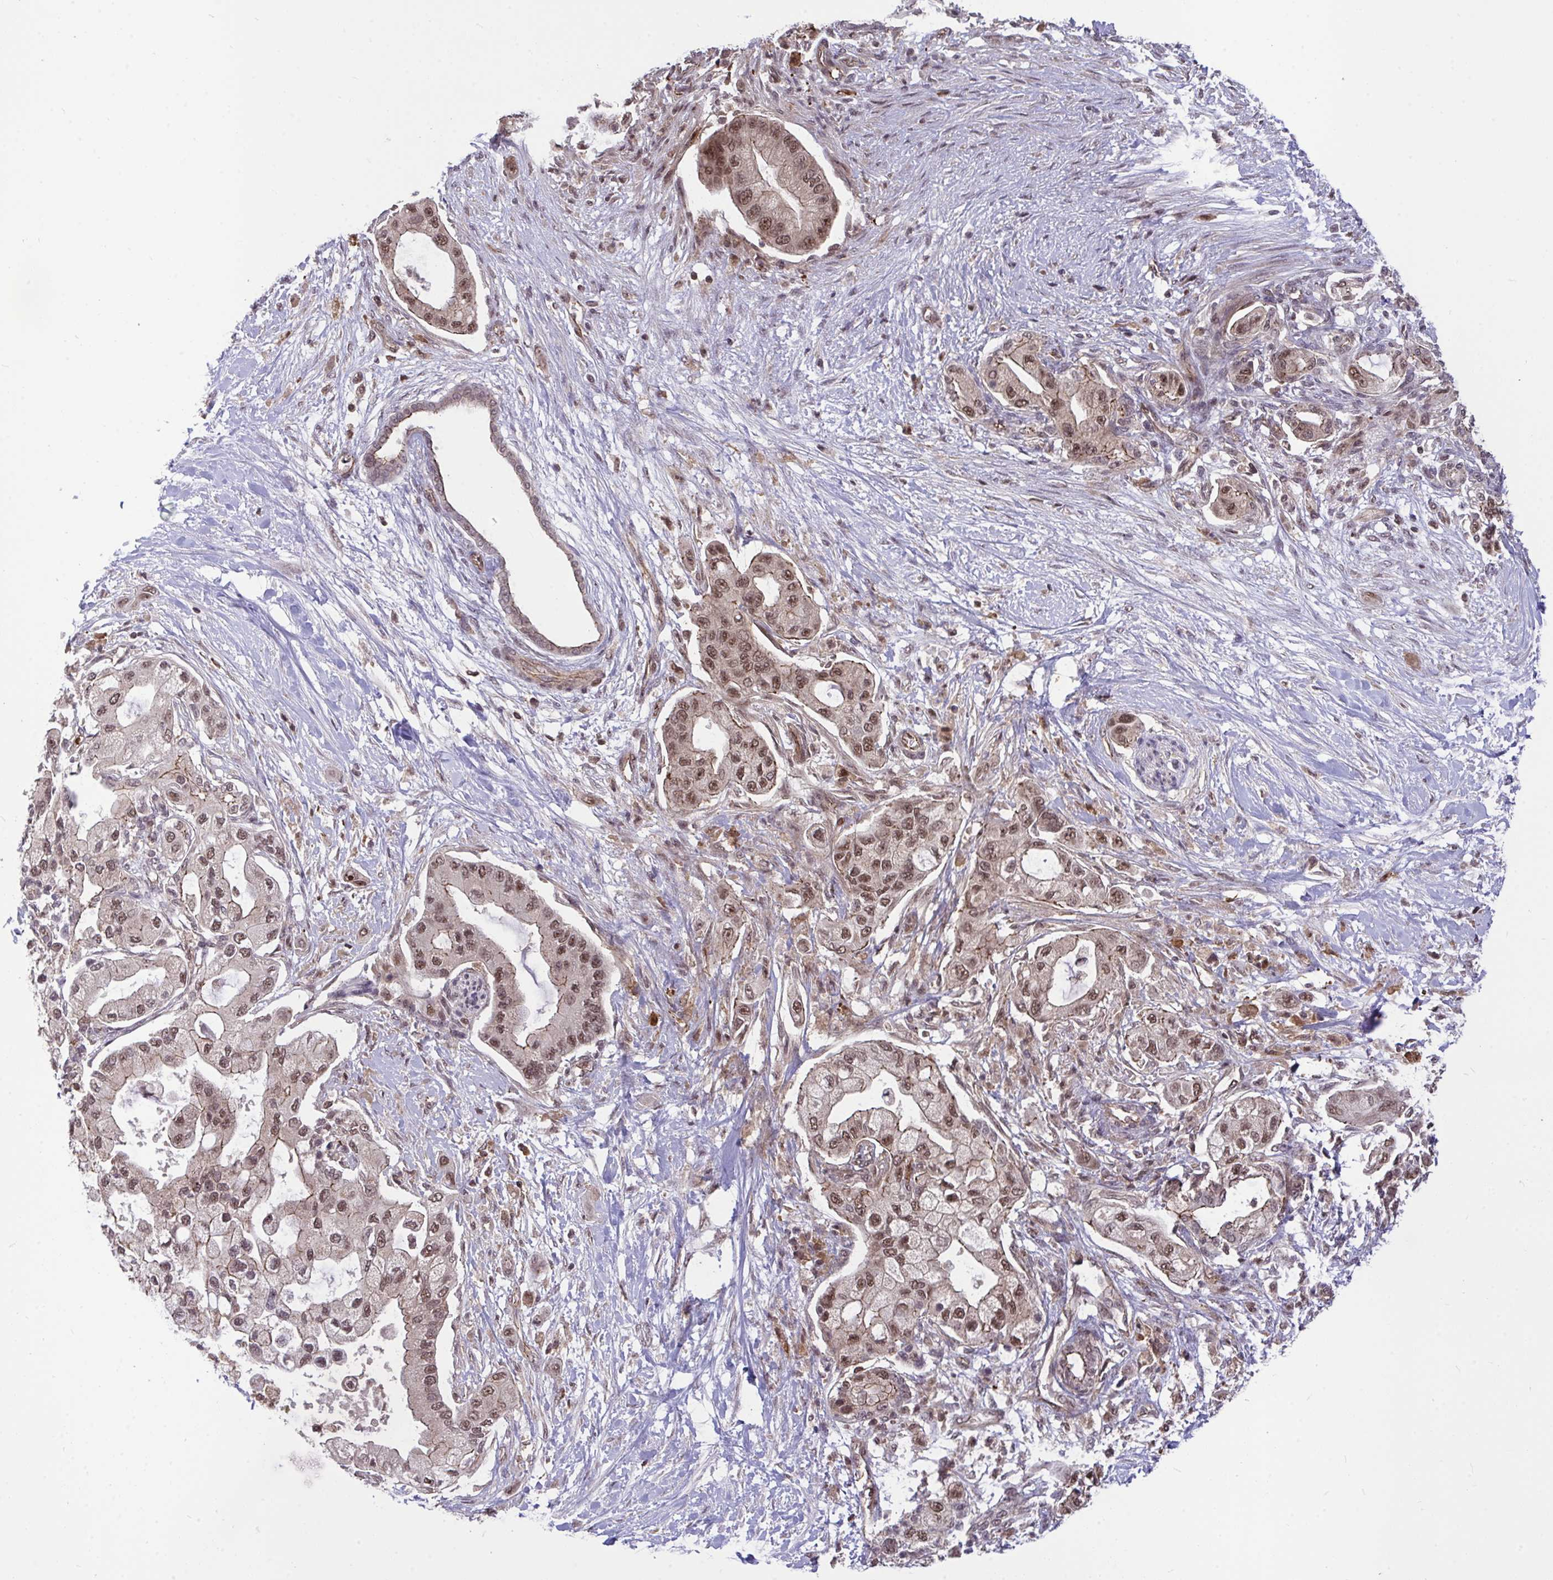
{"staining": {"intensity": "moderate", "quantity": ">75%", "location": "nuclear"}, "tissue": "pancreatic cancer", "cell_type": "Tumor cells", "image_type": "cancer", "snomed": [{"axis": "morphology", "description": "Adenocarcinoma, NOS"}, {"axis": "topography", "description": "Pancreas"}], "caption": "Brown immunohistochemical staining in human pancreatic adenocarcinoma reveals moderate nuclear staining in about >75% of tumor cells.", "gene": "PPP1CA", "patient": {"sex": "male", "age": 57}}